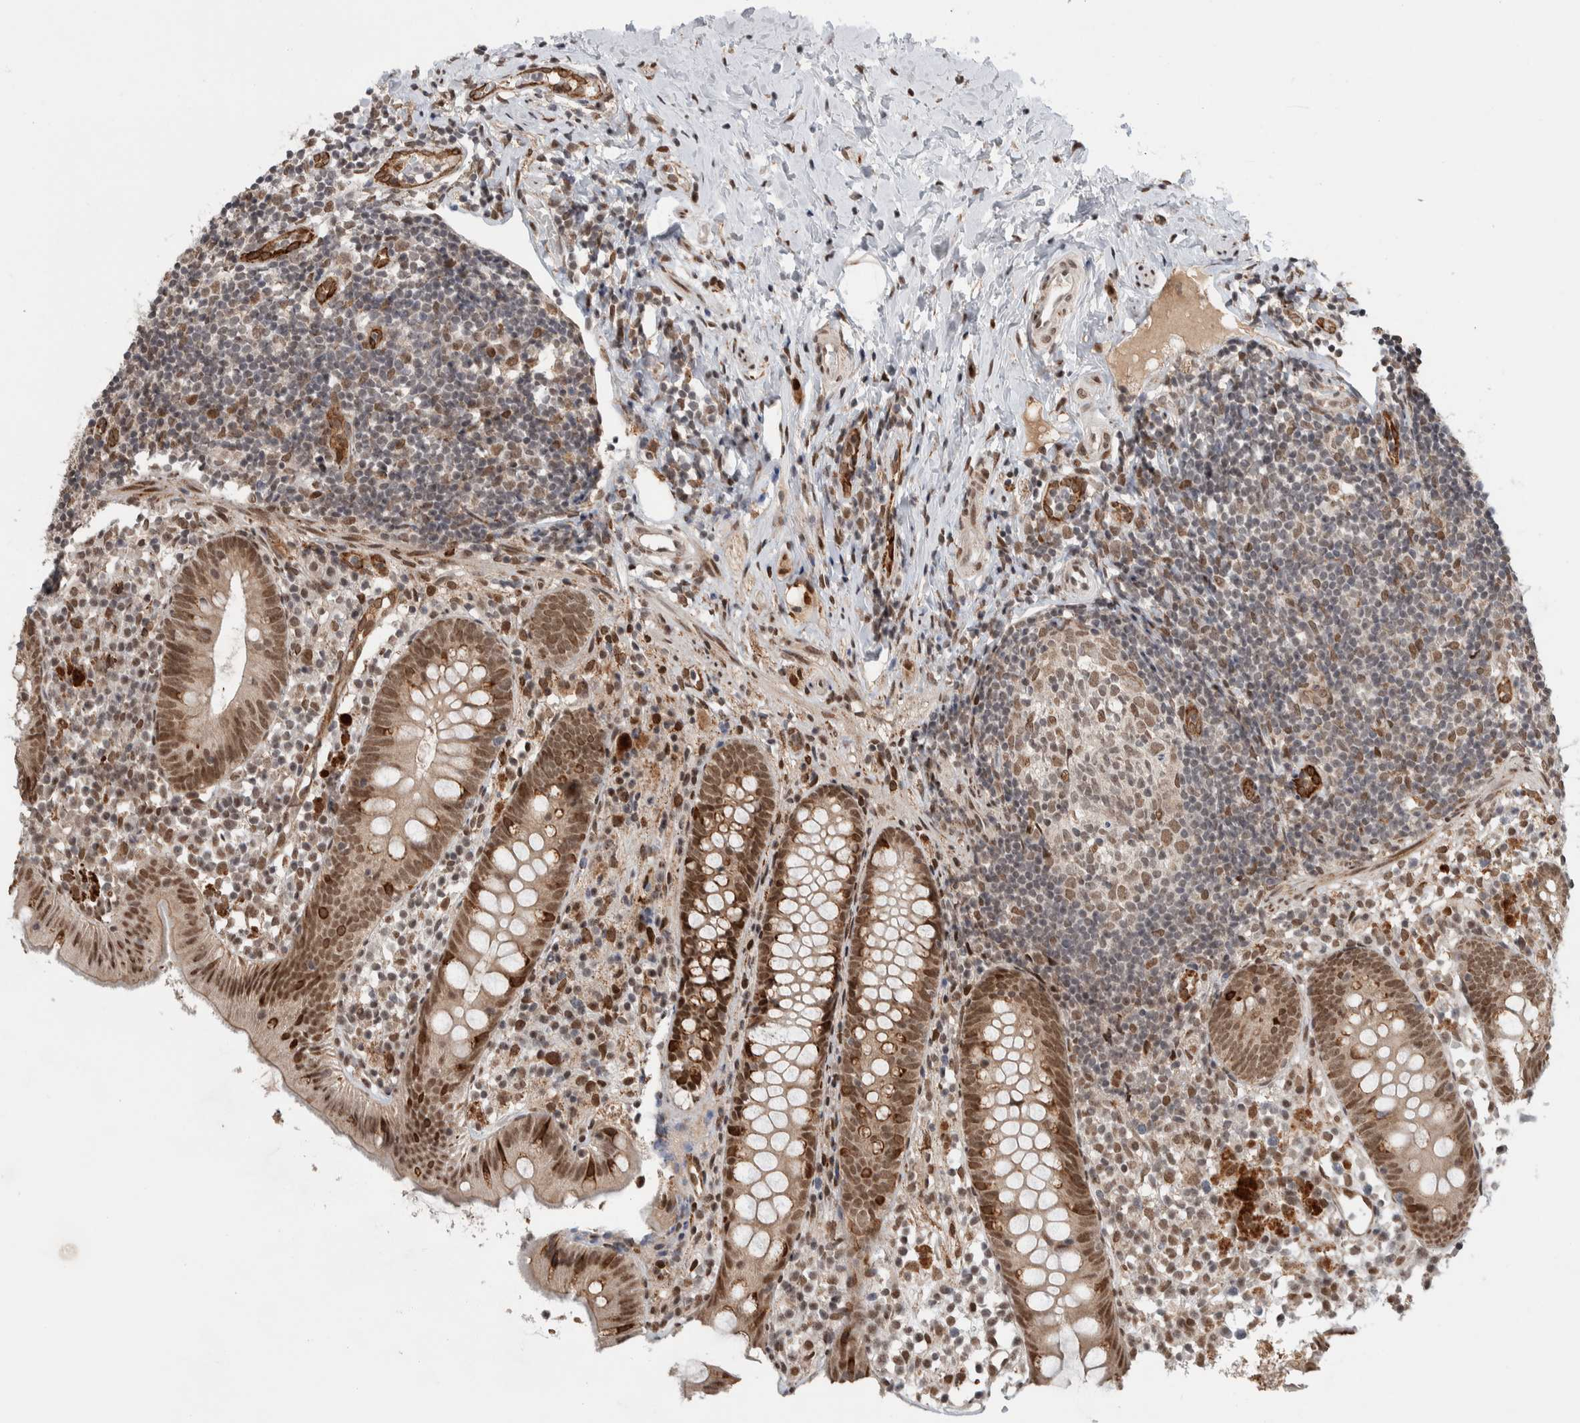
{"staining": {"intensity": "moderate", "quantity": ">75%", "location": "cytoplasmic/membranous,nuclear"}, "tissue": "appendix", "cell_type": "Glandular cells", "image_type": "normal", "snomed": [{"axis": "morphology", "description": "Normal tissue, NOS"}, {"axis": "topography", "description": "Appendix"}], "caption": "Appendix stained for a protein (brown) exhibits moderate cytoplasmic/membranous,nuclear positive expression in about >75% of glandular cells.", "gene": "TNRC18", "patient": {"sex": "female", "age": 20}}